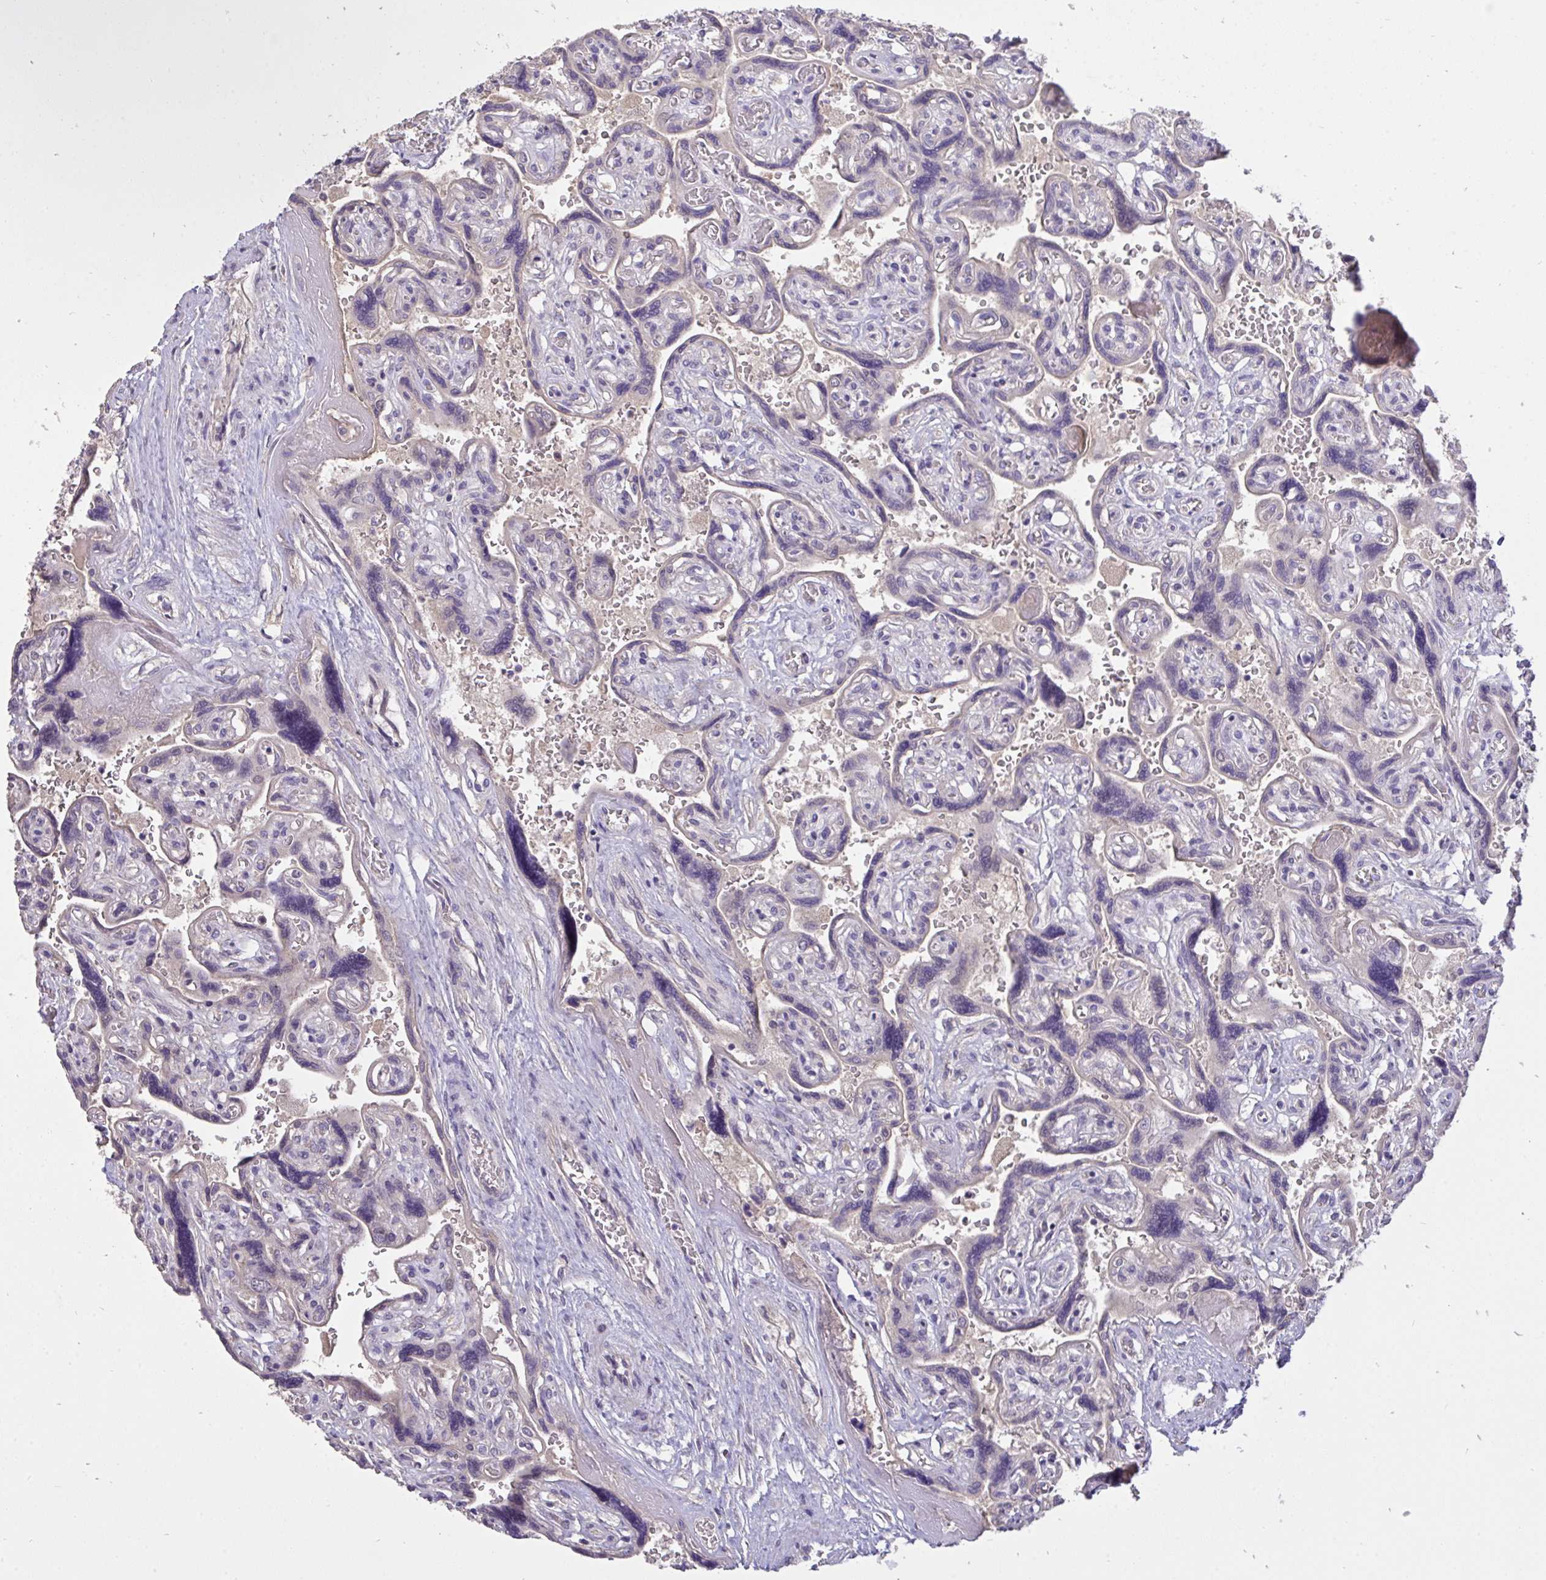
{"staining": {"intensity": "negative", "quantity": "none", "location": "none"}, "tissue": "placenta", "cell_type": "Decidual cells", "image_type": "normal", "snomed": [{"axis": "morphology", "description": "Normal tissue, NOS"}, {"axis": "topography", "description": "Placenta"}], "caption": "An immunohistochemistry (IHC) photomicrograph of benign placenta is shown. There is no staining in decidual cells of placenta.", "gene": "C19orf54", "patient": {"sex": "female", "age": 32}}